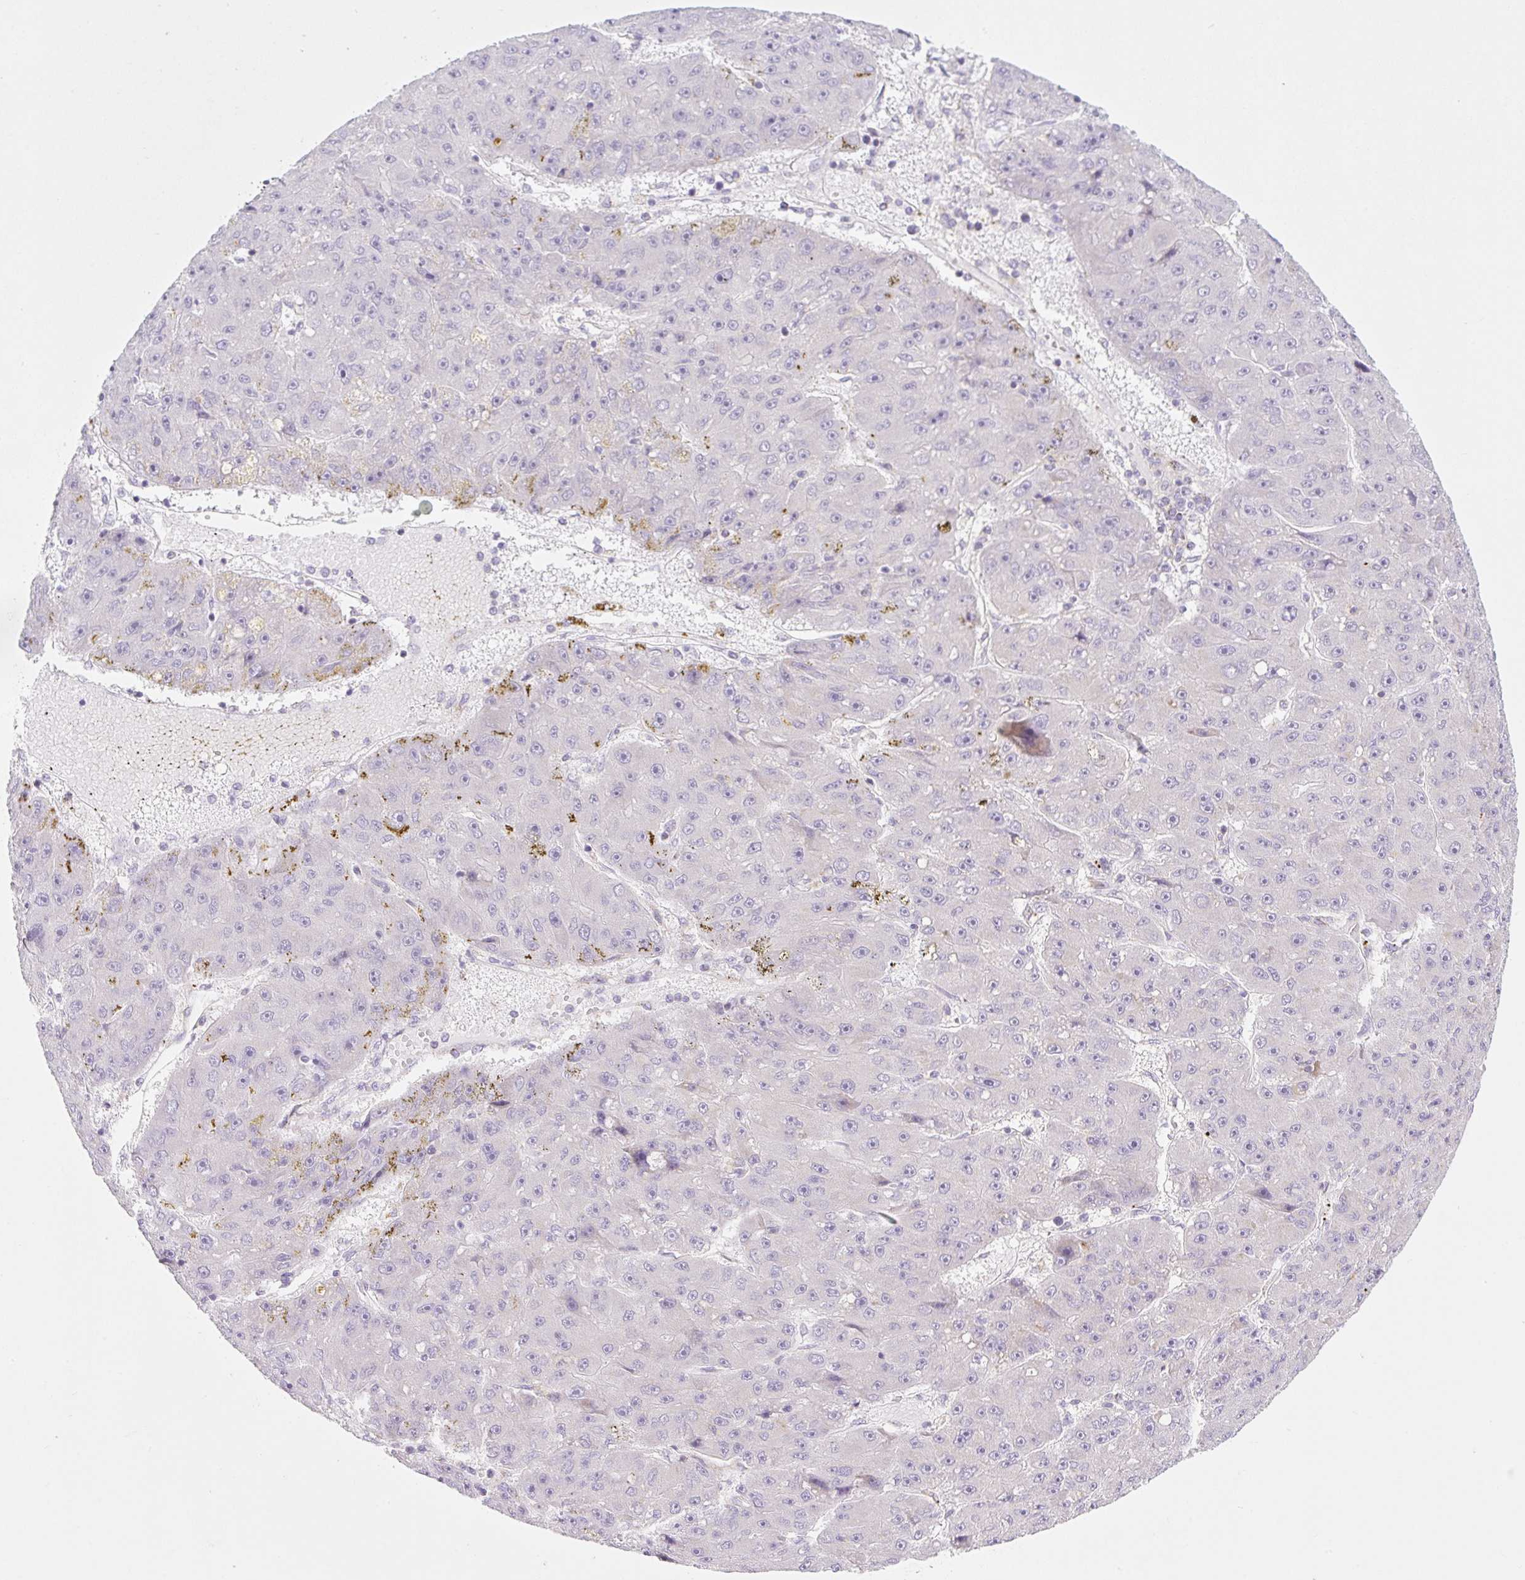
{"staining": {"intensity": "moderate", "quantity": "<25%", "location": "cytoplasmic/membranous"}, "tissue": "liver cancer", "cell_type": "Tumor cells", "image_type": "cancer", "snomed": [{"axis": "morphology", "description": "Carcinoma, Hepatocellular, NOS"}, {"axis": "topography", "description": "Liver"}], "caption": "IHC staining of liver cancer (hepatocellular carcinoma), which exhibits low levels of moderate cytoplasmic/membranous positivity in approximately <25% of tumor cells indicating moderate cytoplasmic/membranous protein expression. The staining was performed using DAB (brown) for protein detection and nuclei were counterstained in hematoxylin (blue).", "gene": "FOCAD", "patient": {"sex": "male", "age": 67}}